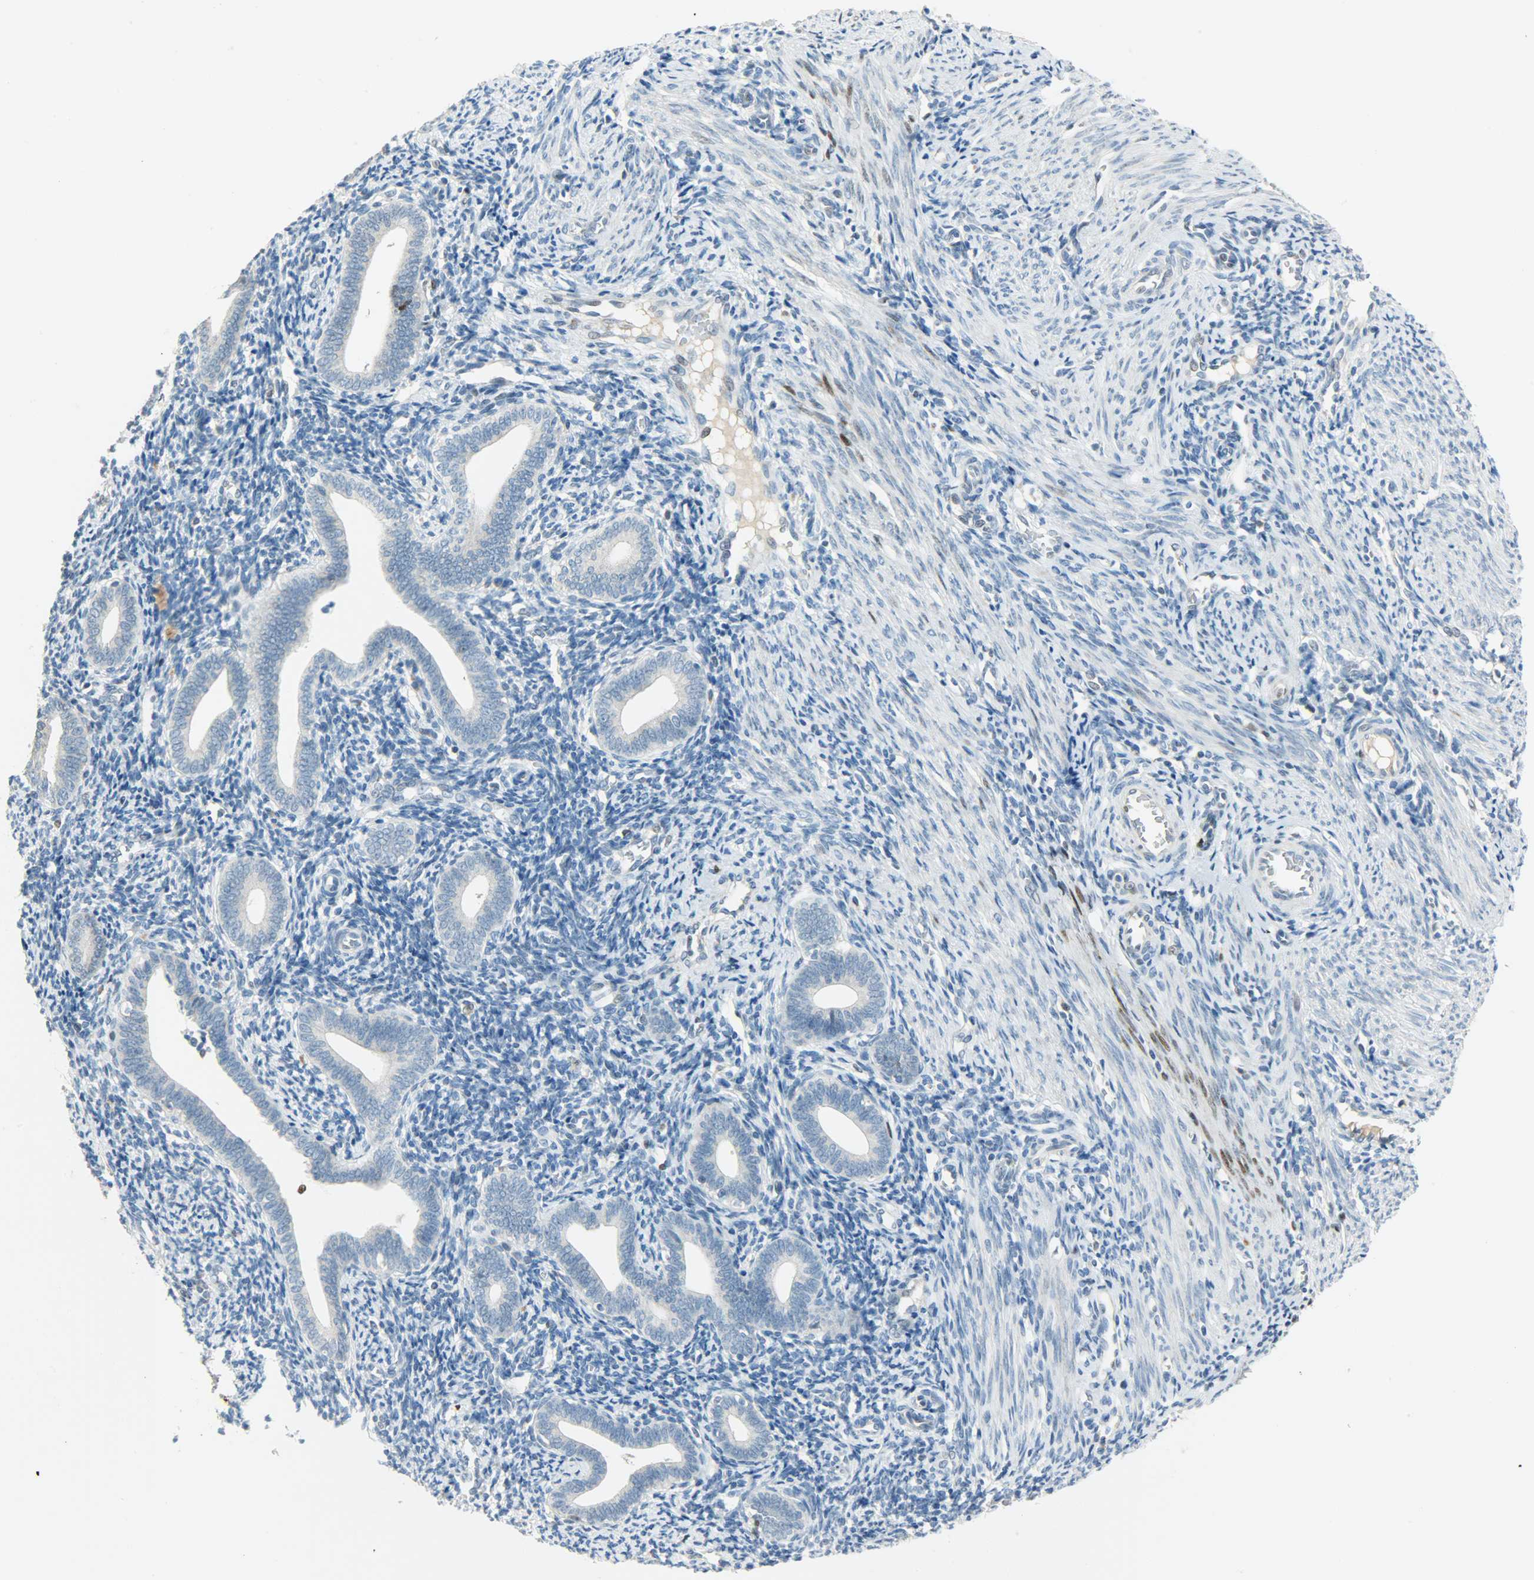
{"staining": {"intensity": "weak", "quantity": "<25%", "location": "nuclear"}, "tissue": "endometrium", "cell_type": "Cells in endometrial stroma", "image_type": "normal", "snomed": [{"axis": "morphology", "description": "Normal tissue, NOS"}, {"axis": "topography", "description": "Uterus"}, {"axis": "topography", "description": "Endometrium"}], "caption": "An IHC image of benign endometrium is shown. There is no staining in cells in endometrial stroma of endometrium.", "gene": "JUNB", "patient": {"sex": "female", "age": 33}}